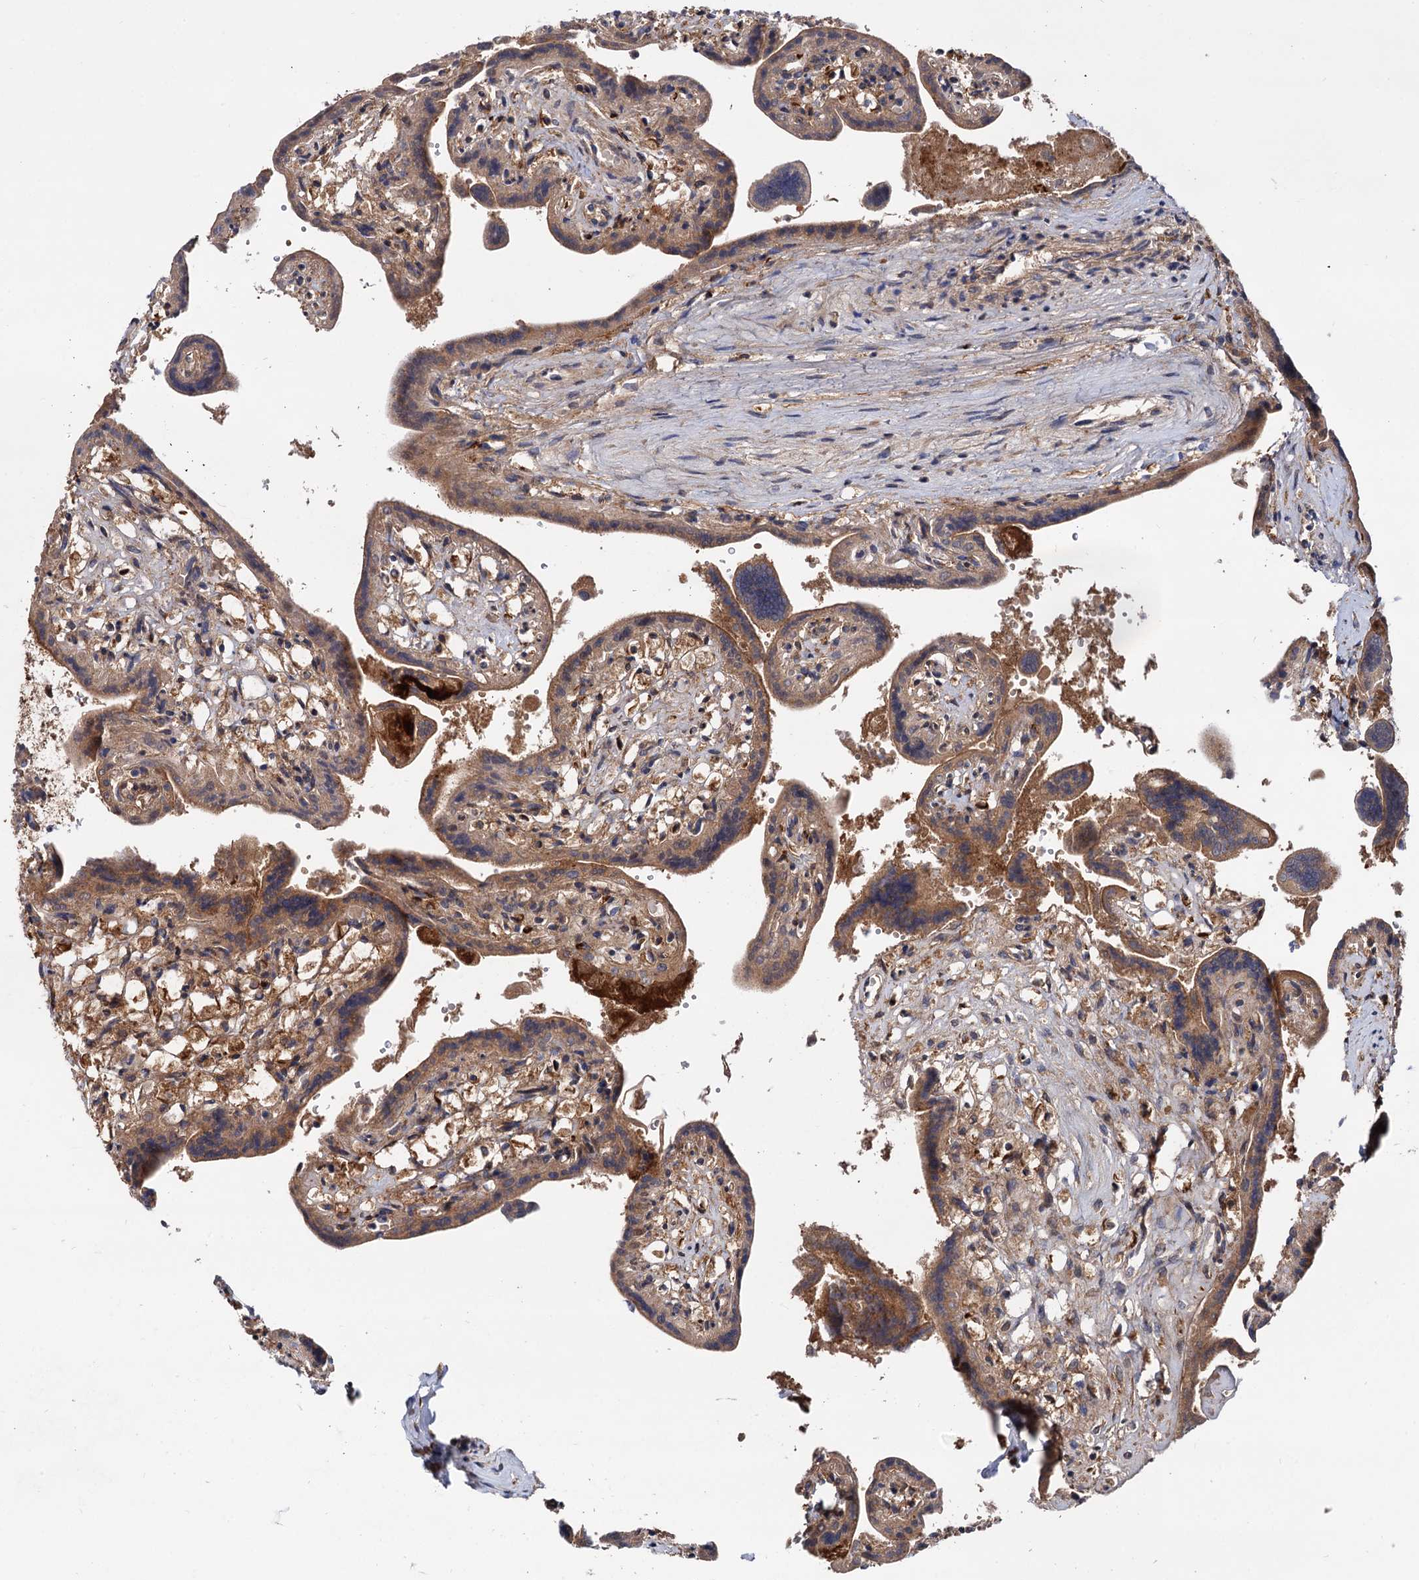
{"staining": {"intensity": "moderate", "quantity": ">75%", "location": "cytoplasmic/membranous,nuclear"}, "tissue": "placenta", "cell_type": "Trophoblastic cells", "image_type": "normal", "snomed": [{"axis": "morphology", "description": "Normal tissue, NOS"}, {"axis": "topography", "description": "Placenta"}], "caption": "A brown stain labels moderate cytoplasmic/membranous,nuclear staining of a protein in trophoblastic cells of normal human placenta. (IHC, brightfield microscopy, high magnification).", "gene": "SELENOP", "patient": {"sex": "female", "age": 37}}